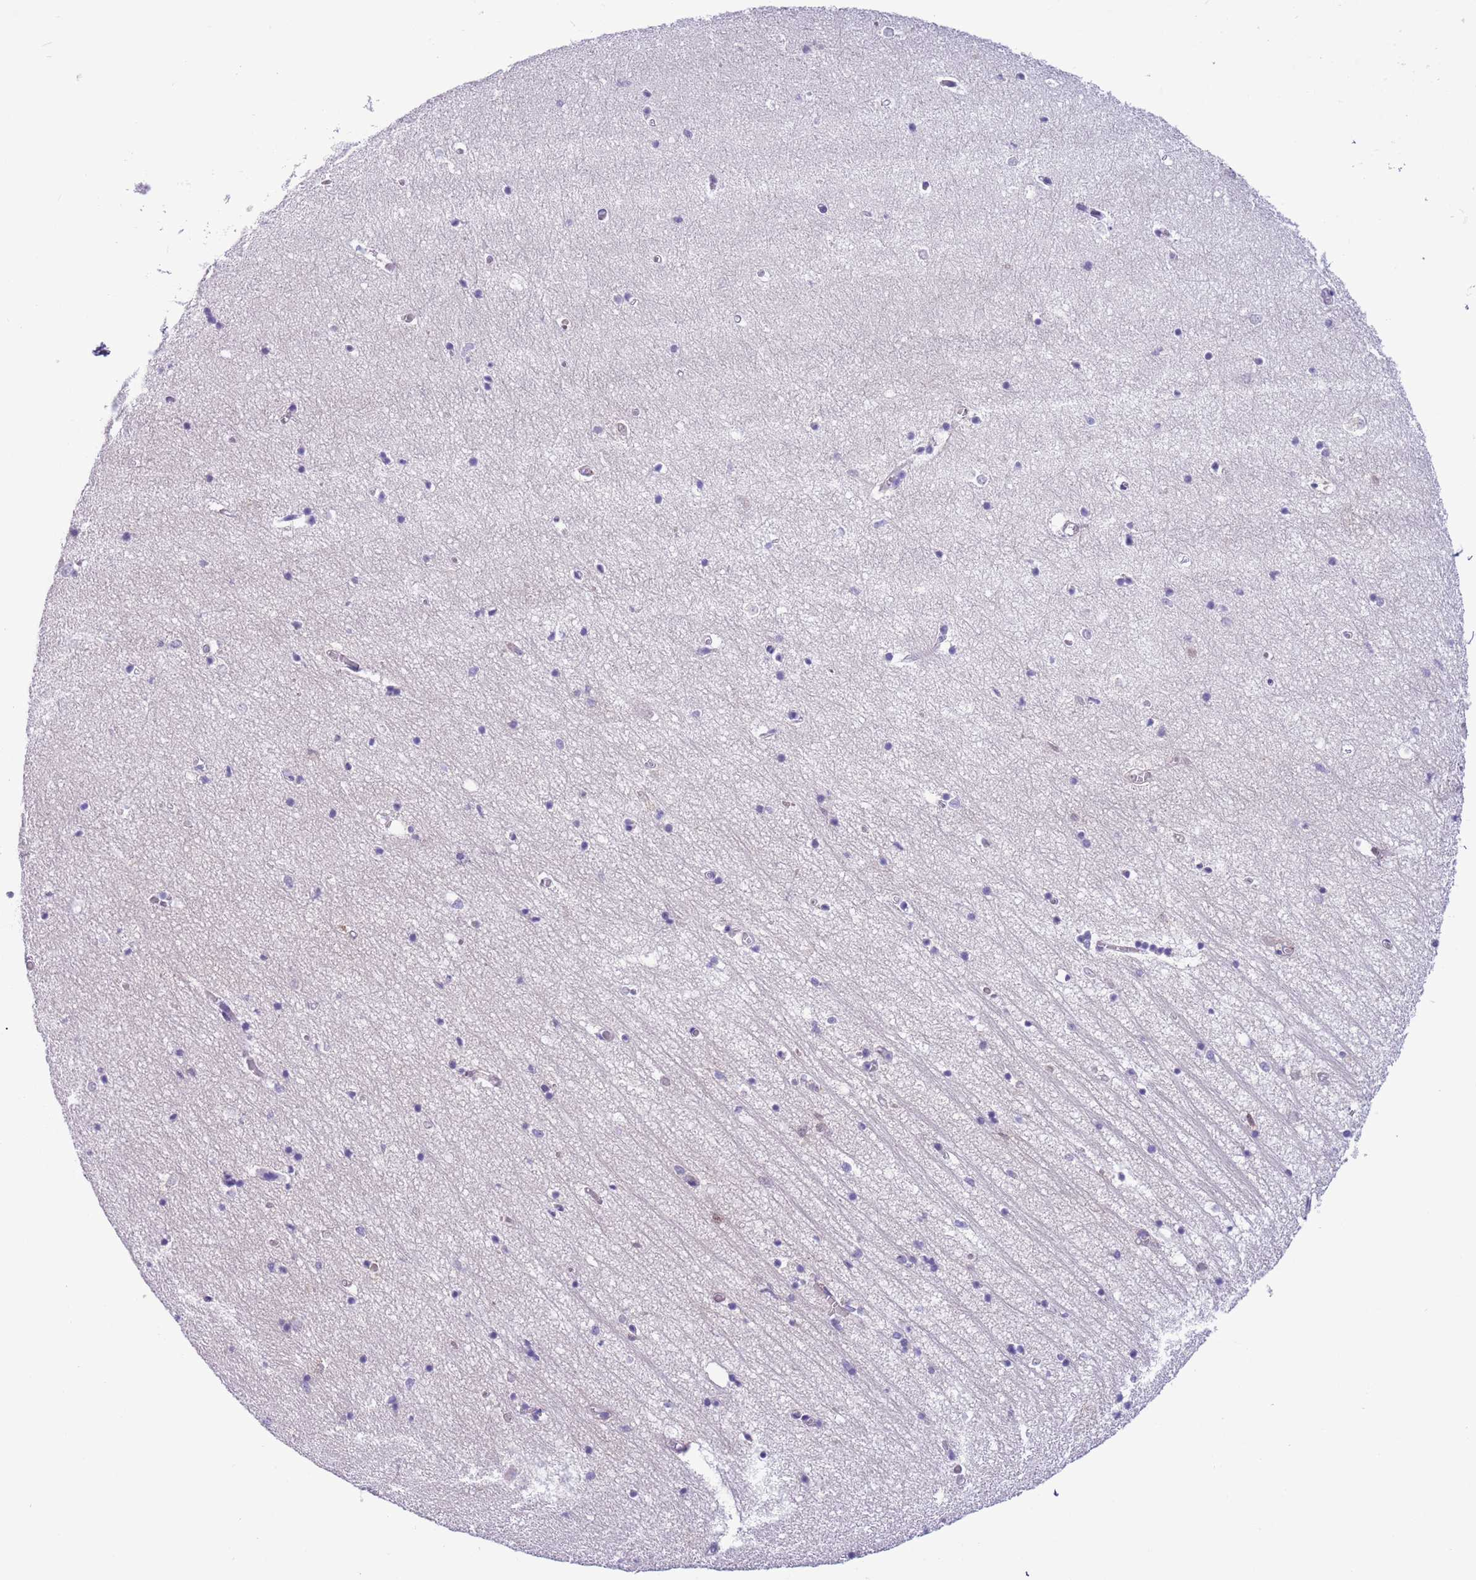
{"staining": {"intensity": "strong", "quantity": "<25%", "location": "cytoplasmic/membranous"}, "tissue": "hippocampus", "cell_type": "Glial cells", "image_type": "normal", "snomed": [{"axis": "morphology", "description": "Normal tissue, NOS"}, {"axis": "topography", "description": "Hippocampus"}], "caption": "Glial cells exhibit medium levels of strong cytoplasmic/membranous positivity in about <25% of cells in benign human hippocampus.", "gene": "PFKFB2", "patient": {"sex": "female", "age": 64}}